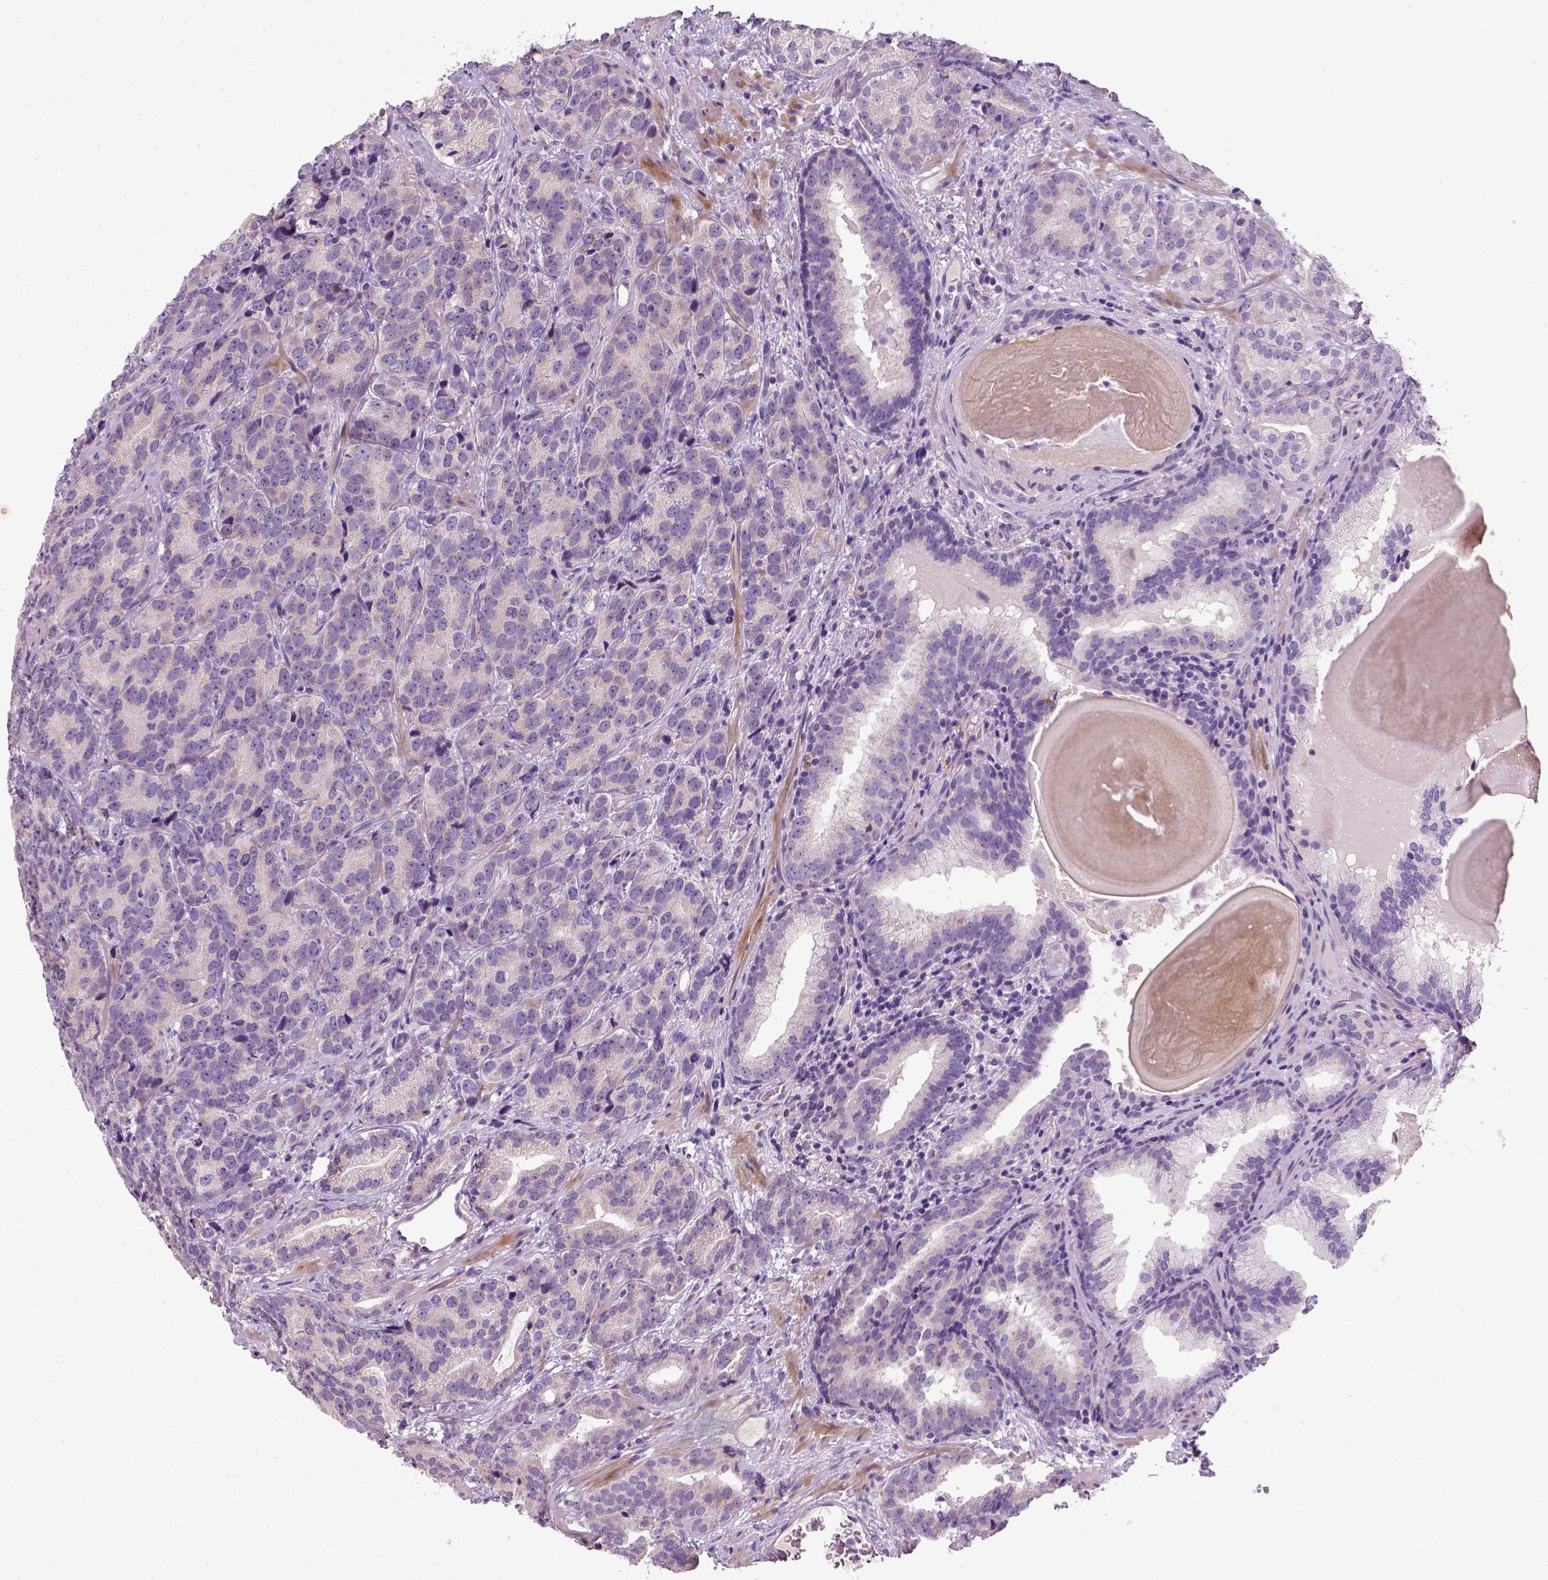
{"staining": {"intensity": "negative", "quantity": "none", "location": "none"}, "tissue": "prostate cancer", "cell_type": "Tumor cells", "image_type": "cancer", "snomed": [{"axis": "morphology", "description": "Adenocarcinoma, NOS"}, {"axis": "topography", "description": "Prostate"}], "caption": "An IHC photomicrograph of prostate cancer is shown. There is no staining in tumor cells of prostate cancer. (Brightfield microscopy of DAB (3,3'-diaminobenzidine) IHC at high magnification).", "gene": "NUDT6", "patient": {"sex": "male", "age": 71}}